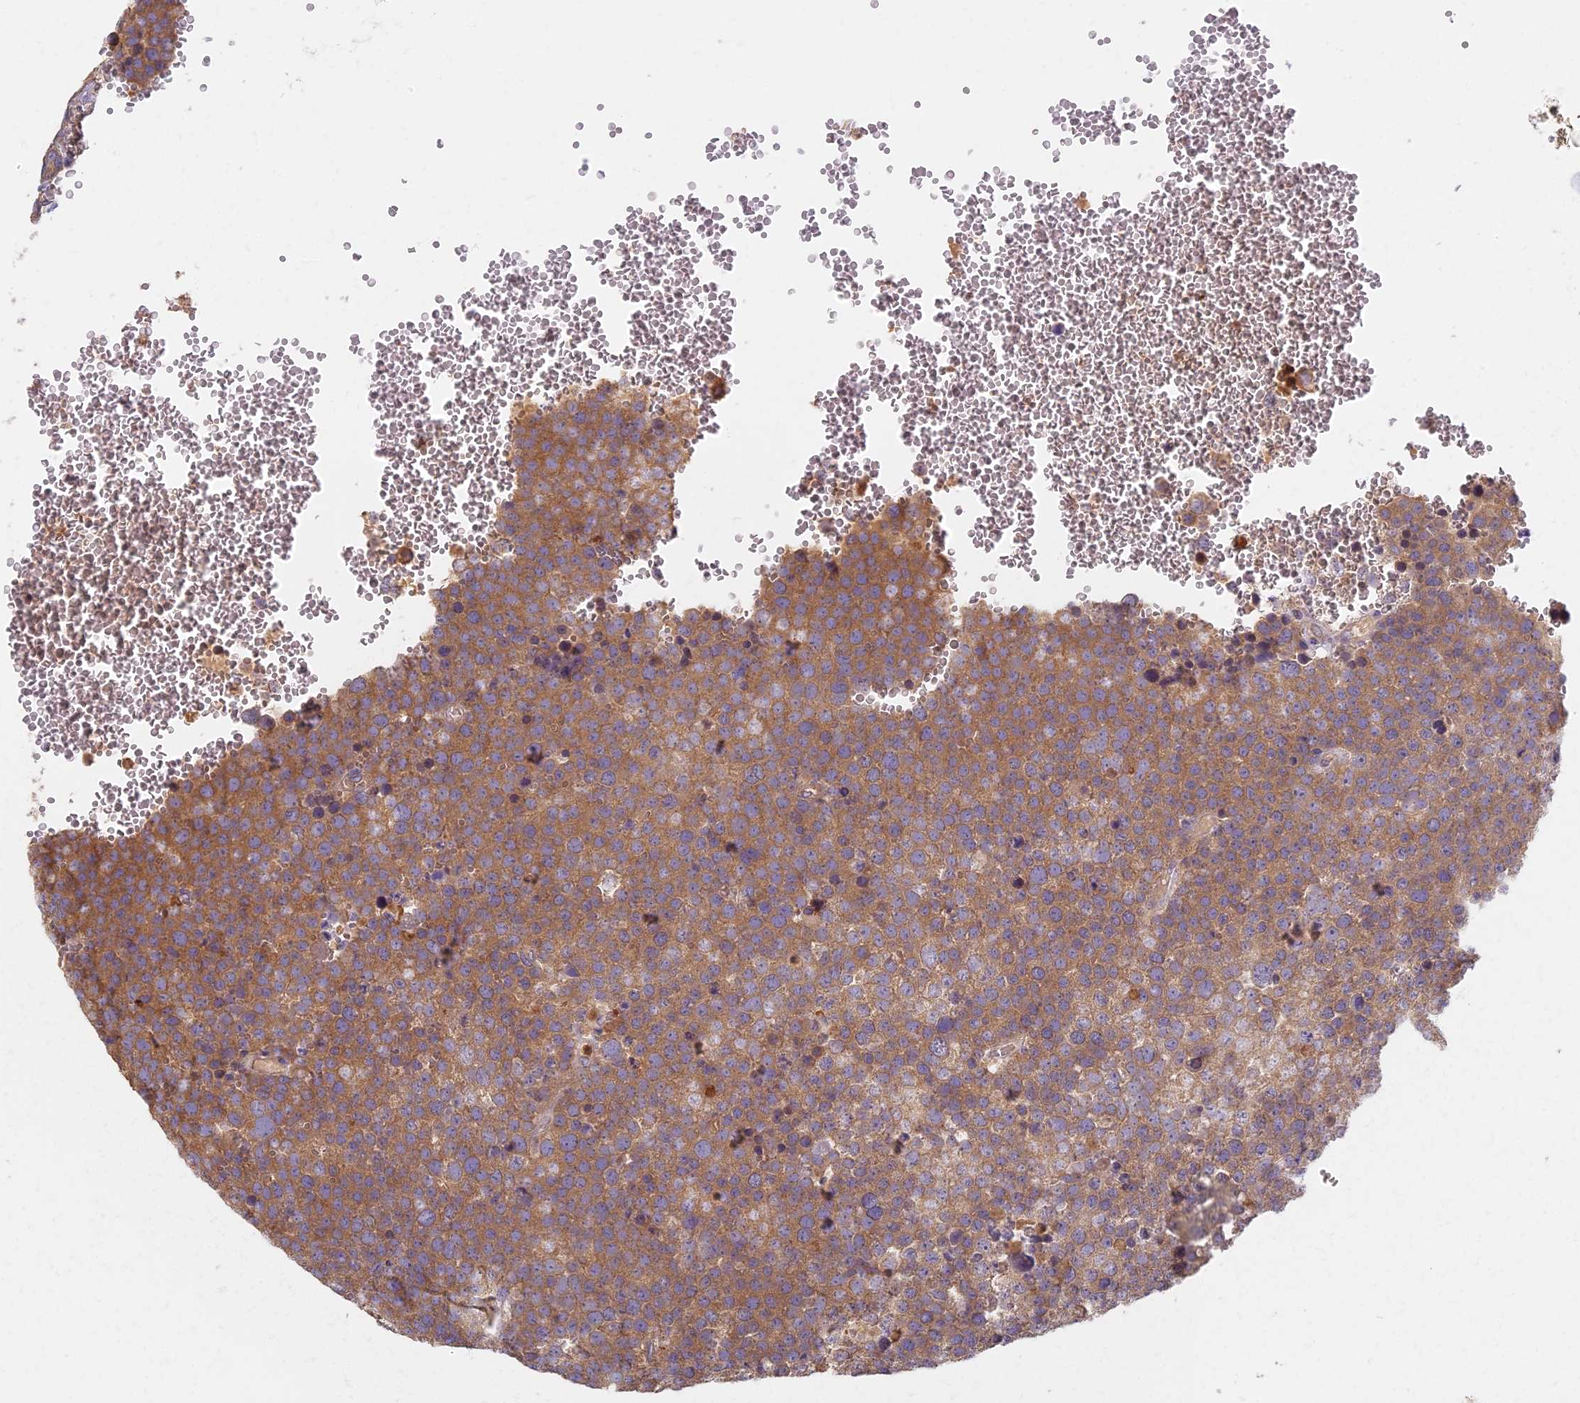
{"staining": {"intensity": "moderate", "quantity": ">75%", "location": "cytoplasmic/membranous"}, "tissue": "testis cancer", "cell_type": "Tumor cells", "image_type": "cancer", "snomed": [{"axis": "morphology", "description": "Seminoma, NOS"}, {"axis": "topography", "description": "Testis"}], "caption": "A medium amount of moderate cytoplasmic/membranous staining is present in about >75% of tumor cells in seminoma (testis) tissue.", "gene": "AP4E1", "patient": {"sex": "male", "age": 71}}